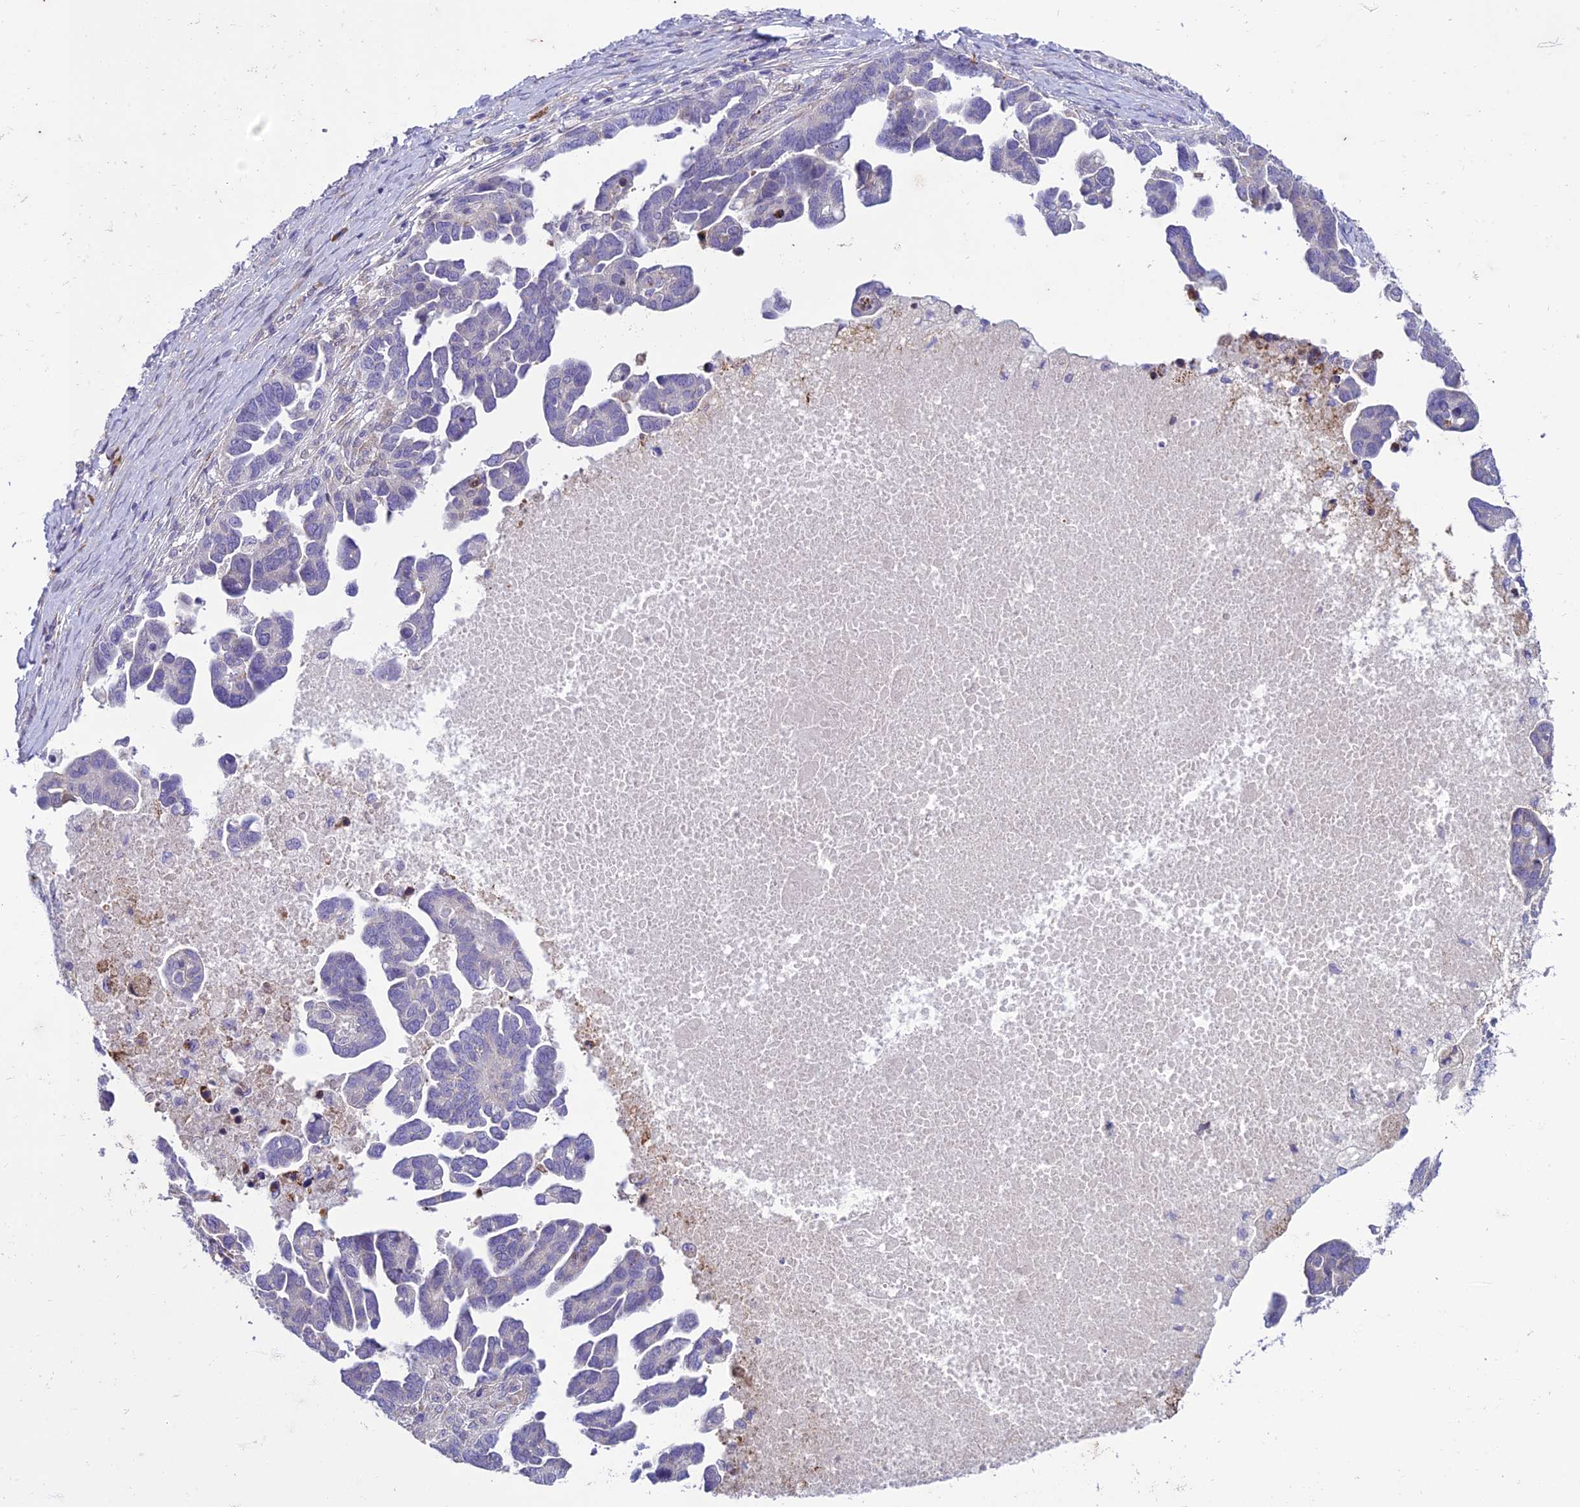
{"staining": {"intensity": "negative", "quantity": "none", "location": "none"}, "tissue": "ovarian cancer", "cell_type": "Tumor cells", "image_type": "cancer", "snomed": [{"axis": "morphology", "description": "Cystadenocarcinoma, serous, NOS"}, {"axis": "topography", "description": "Ovary"}], "caption": "Immunohistochemistry histopathology image of human ovarian cancer stained for a protein (brown), which exhibits no staining in tumor cells. (DAB immunohistochemistry (IHC) with hematoxylin counter stain).", "gene": "NEURL2", "patient": {"sex": "female", "age": 54}}